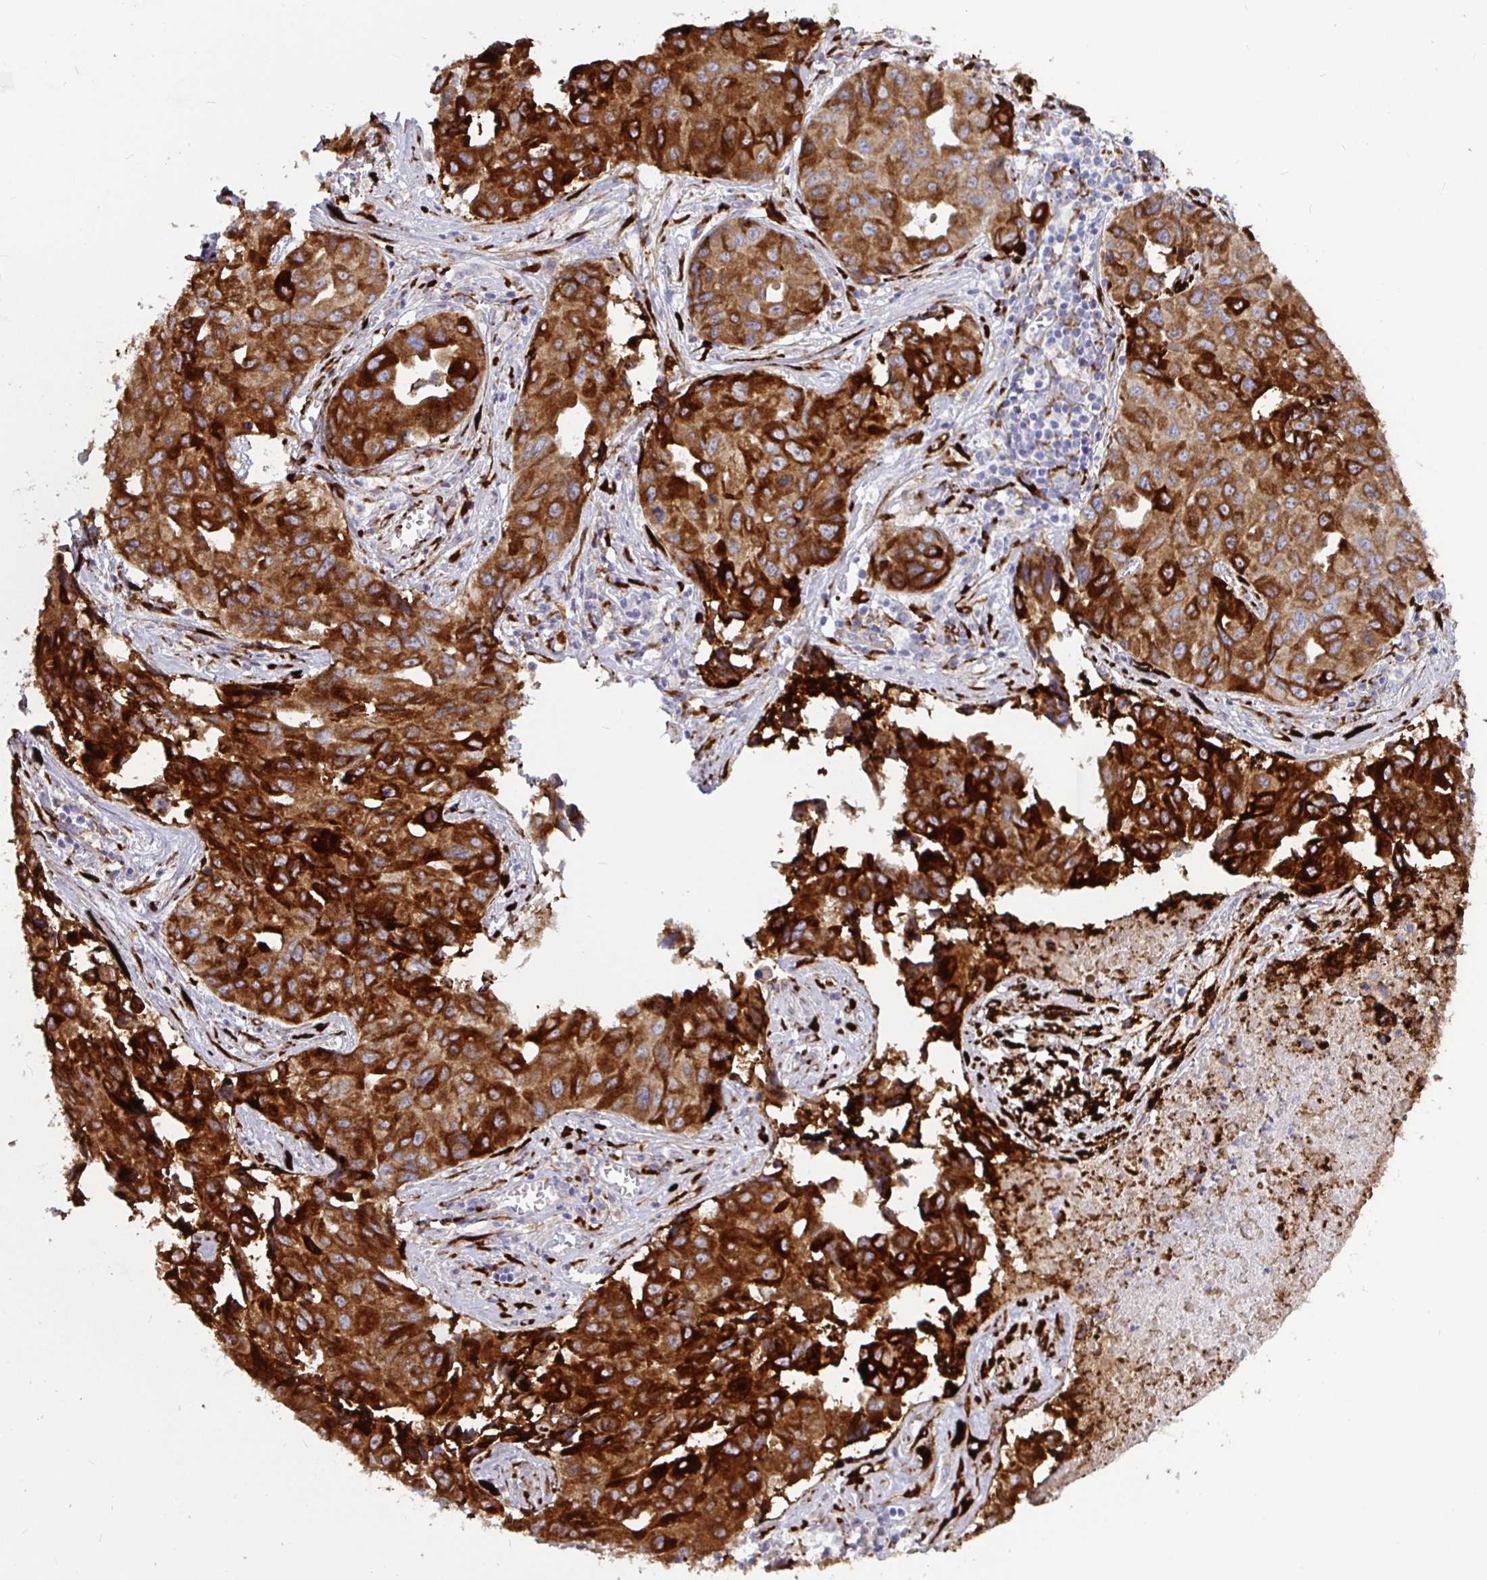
{"staining": {"intensity": "strong", "quantity": ">75%", "location": "cytoplasmic/membranous"}, "tissue": "lung cancer", "cell_type": "Tumor cells", "image_type": "cancer", "snomed": [{"axis": "morphology", "description": "Adenocarcinoma, NOS"}, {"axis": "topography", "description": "Lymph node"}, {"axis": "topography", "description": "Lung"}], "caption": "Immunohistochemical staining of lung cancer (adenocarcinoma) displays strong cytoplasmic/membranous protein staining in about >75% of tumor cells.", "gene": "P4HA2", "patient": {"sex": "male", "age": 64}}